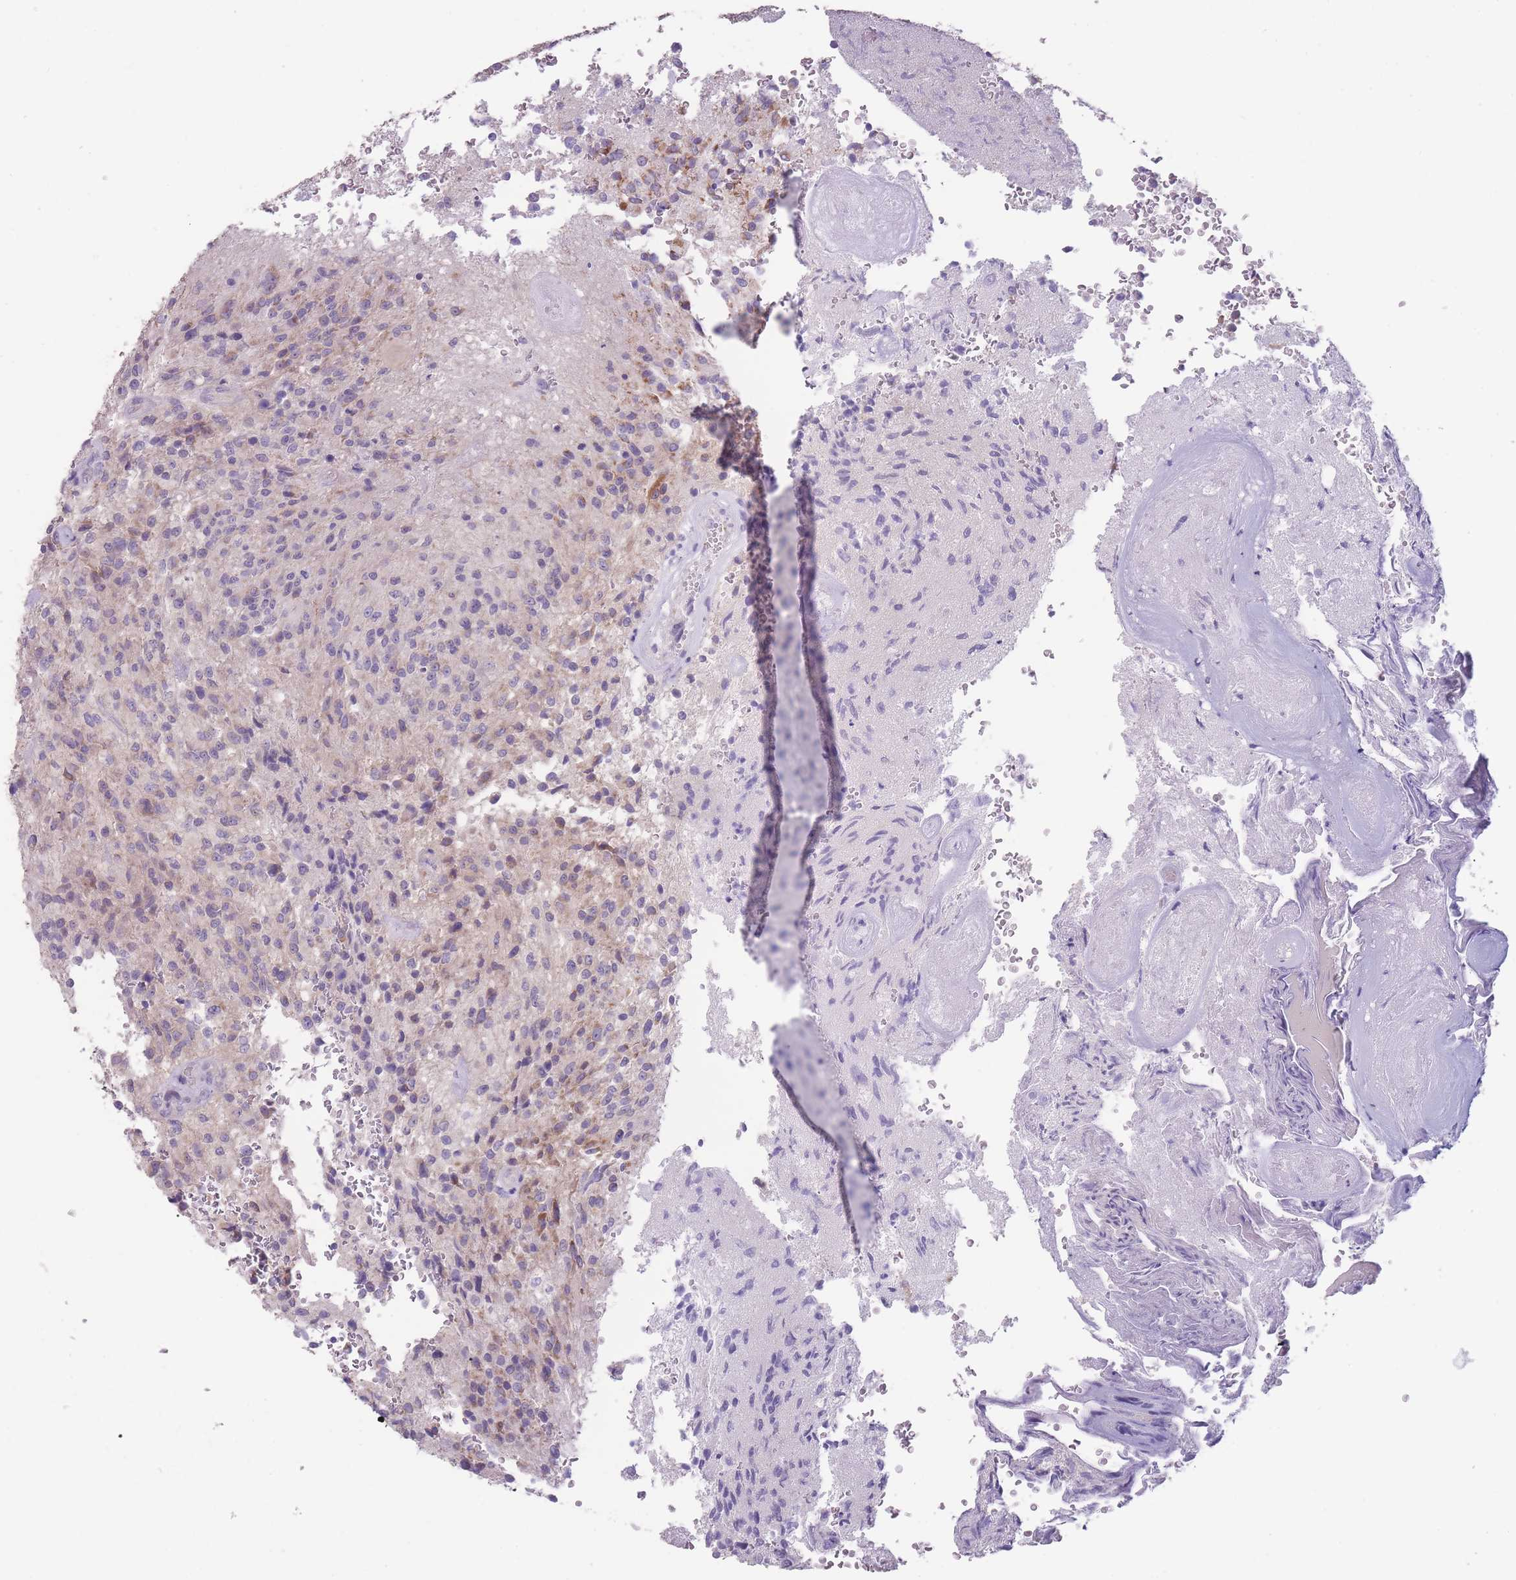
{"staining": {"intensity": "weak", "quantity": "25%-75%", "location": "cytoplasmic/membranous"}, "tissue": "glioma", "cell_type": "Tumor cells", "image_type": "cancer", "snomed": [{"axis": "morphology", "description": "Normal tissue, NOS"}, {"axis": "morphology", "description": "Glioma, malignant, High grade"}, {"axis": "topography", "description": "Cerebral cortex"}], "caption": "A low amount of weak cytoplasmic/membranous positivity is appreciated in about 25%-75% of tumor cells in glioma tissue.", "gene": "DCANP1", "patient": {"sex": "male", "age": 56}}